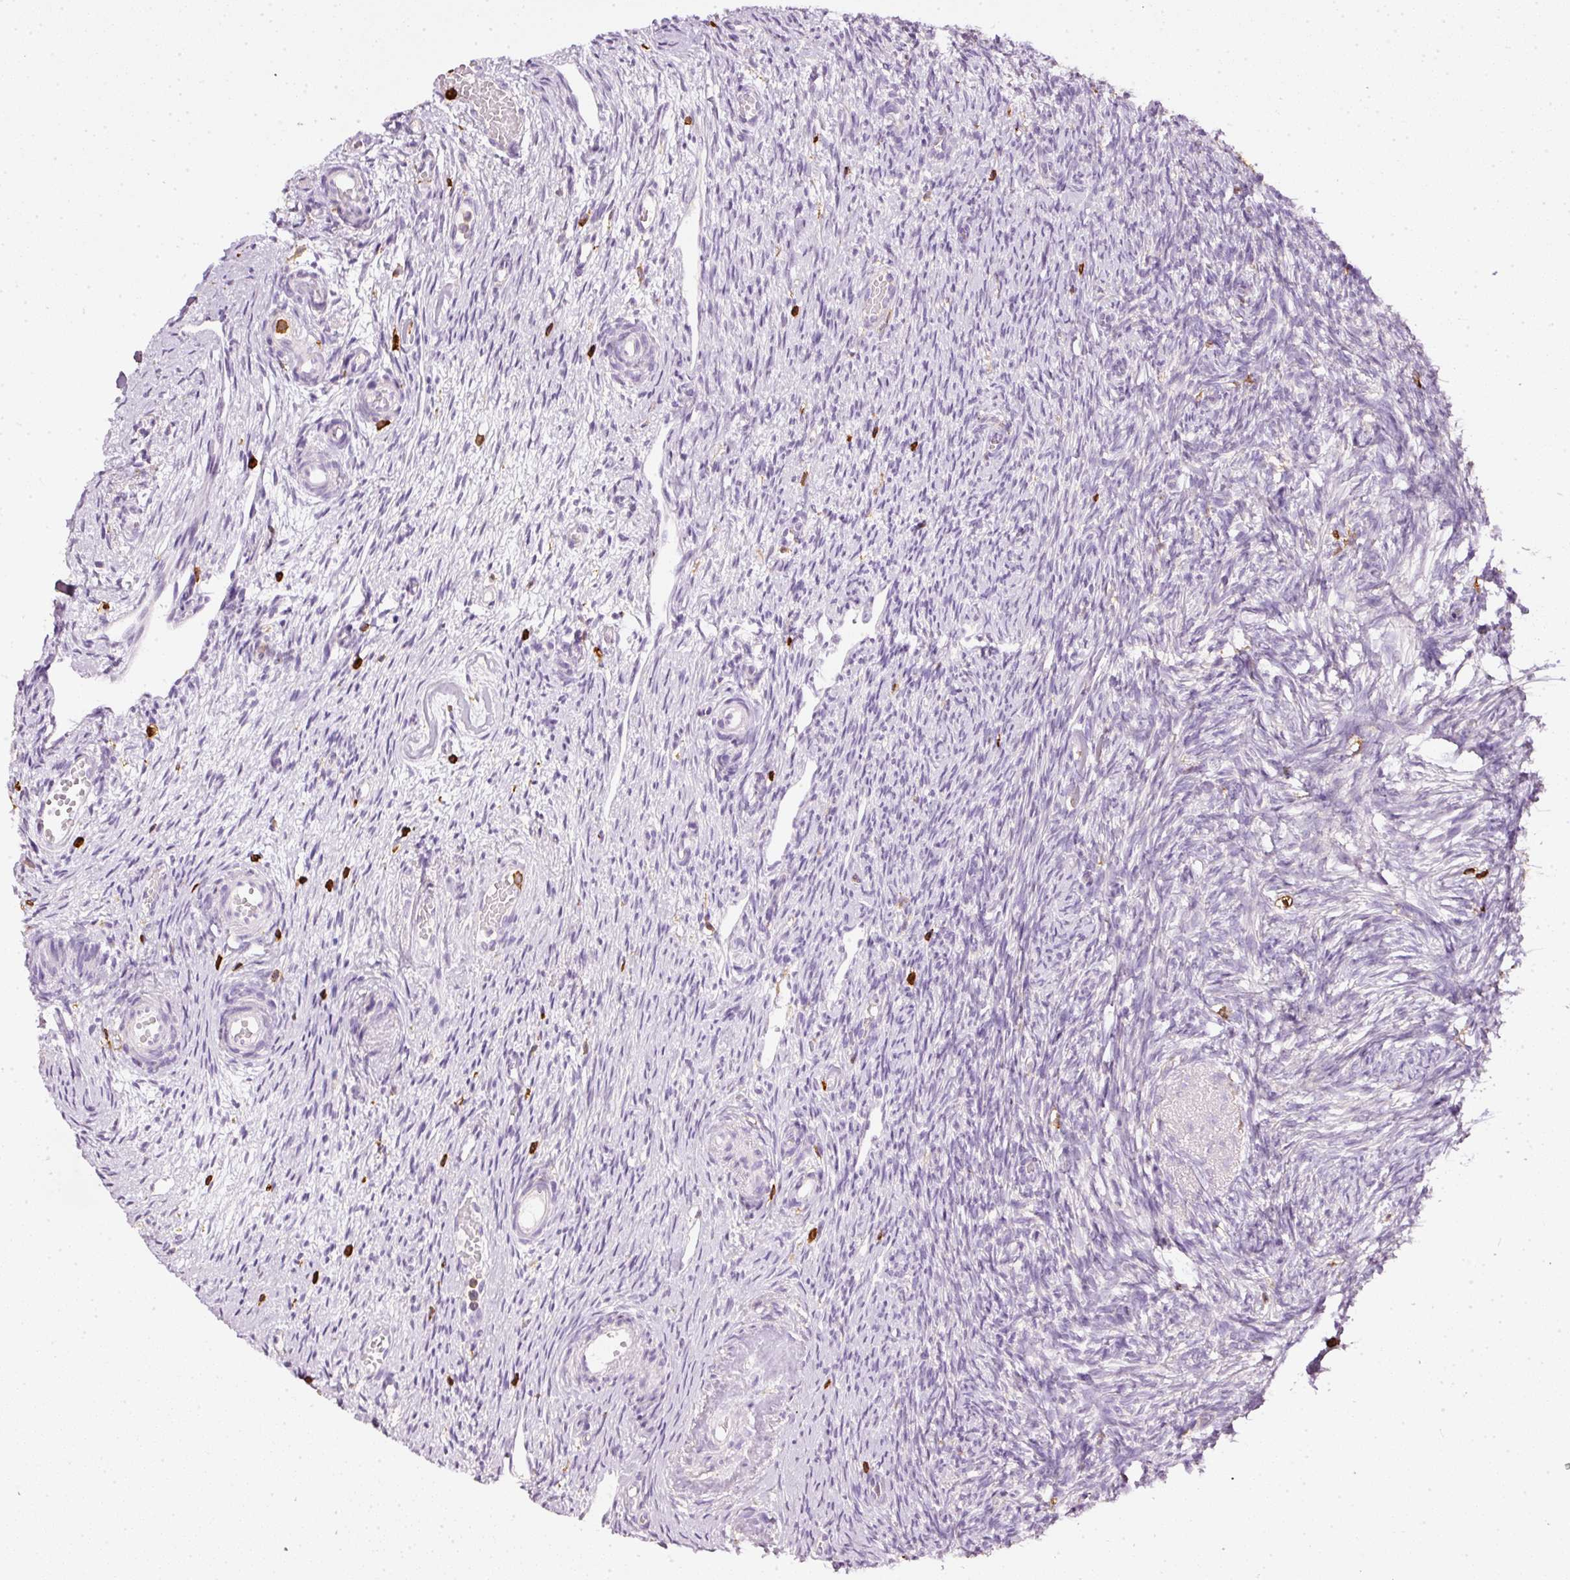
{"staining": {"intensity": "negative", "quantity": "none", "location": "none"}, "tissue": "ovary", "cell_type": "Follicle cells", "image_type": "normal", "snomed": [{"axis": "morphology", "description": "Normal tissue, NOS"}, {"axis": "topography", "description": "Ovary"}], "caption": "High power microscopy micrograph of an immunohistochemistry photomicrograph of unremarkable ovary, revealing no significant expression in follicle cells.", "gene": "EVL", "patient": {"sex": "female", "age": 51}}